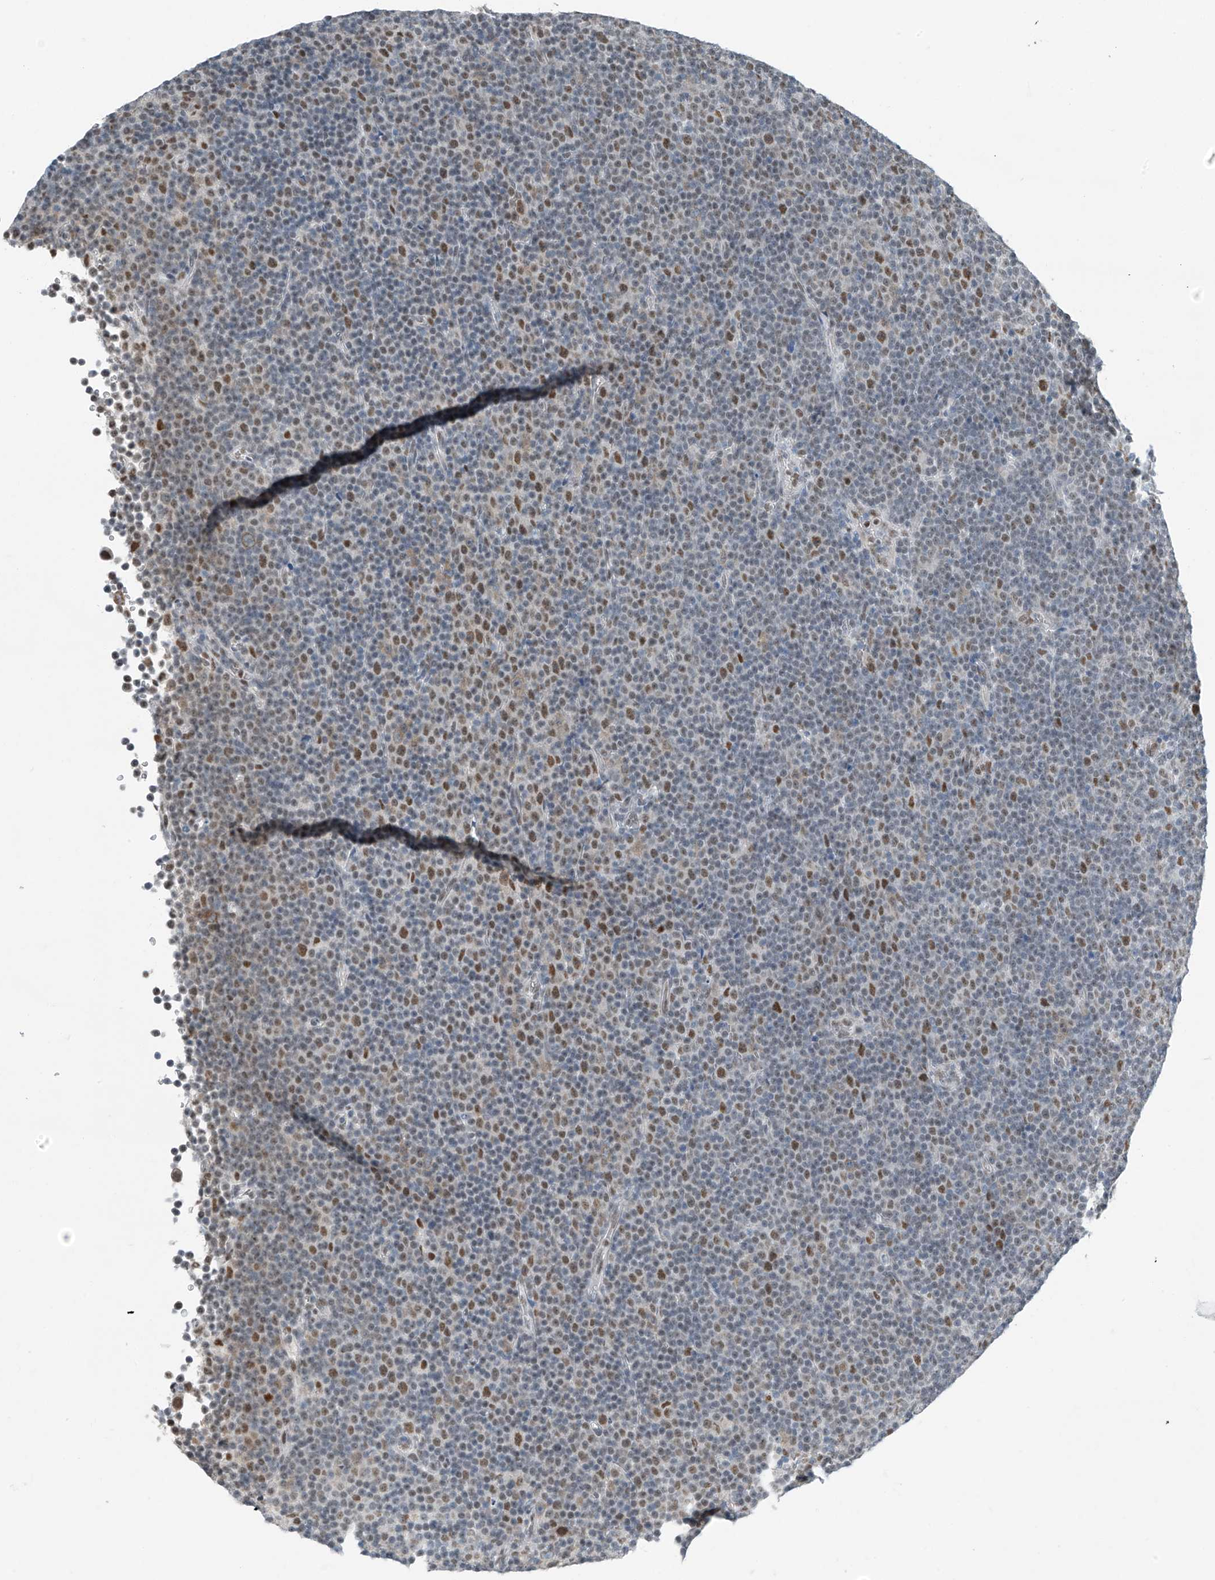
{"staining": {"intensity": "moderate", "quantity": "<25%", "location": "nuclear"}, "tissue": "lymphoma", "cell_type": "Tumor cells", "image_type": "cancer", "snomed": [{"axis": "morphology", "description": "Malignant lymphoma, non-Hodgkin's type, Low grade"}, {"axis": "topography", "description": "Lymph node"}], "caption": "Lymphoma was stained to show a protein in brown. There is low levels of moderate nuclear staining in about <25% of tumor cells. The protein of interest is shown in brown color, while the nuclei are stained blue.", "gene": "TAF8", "patient": {"sex": "female", "age": 67}}